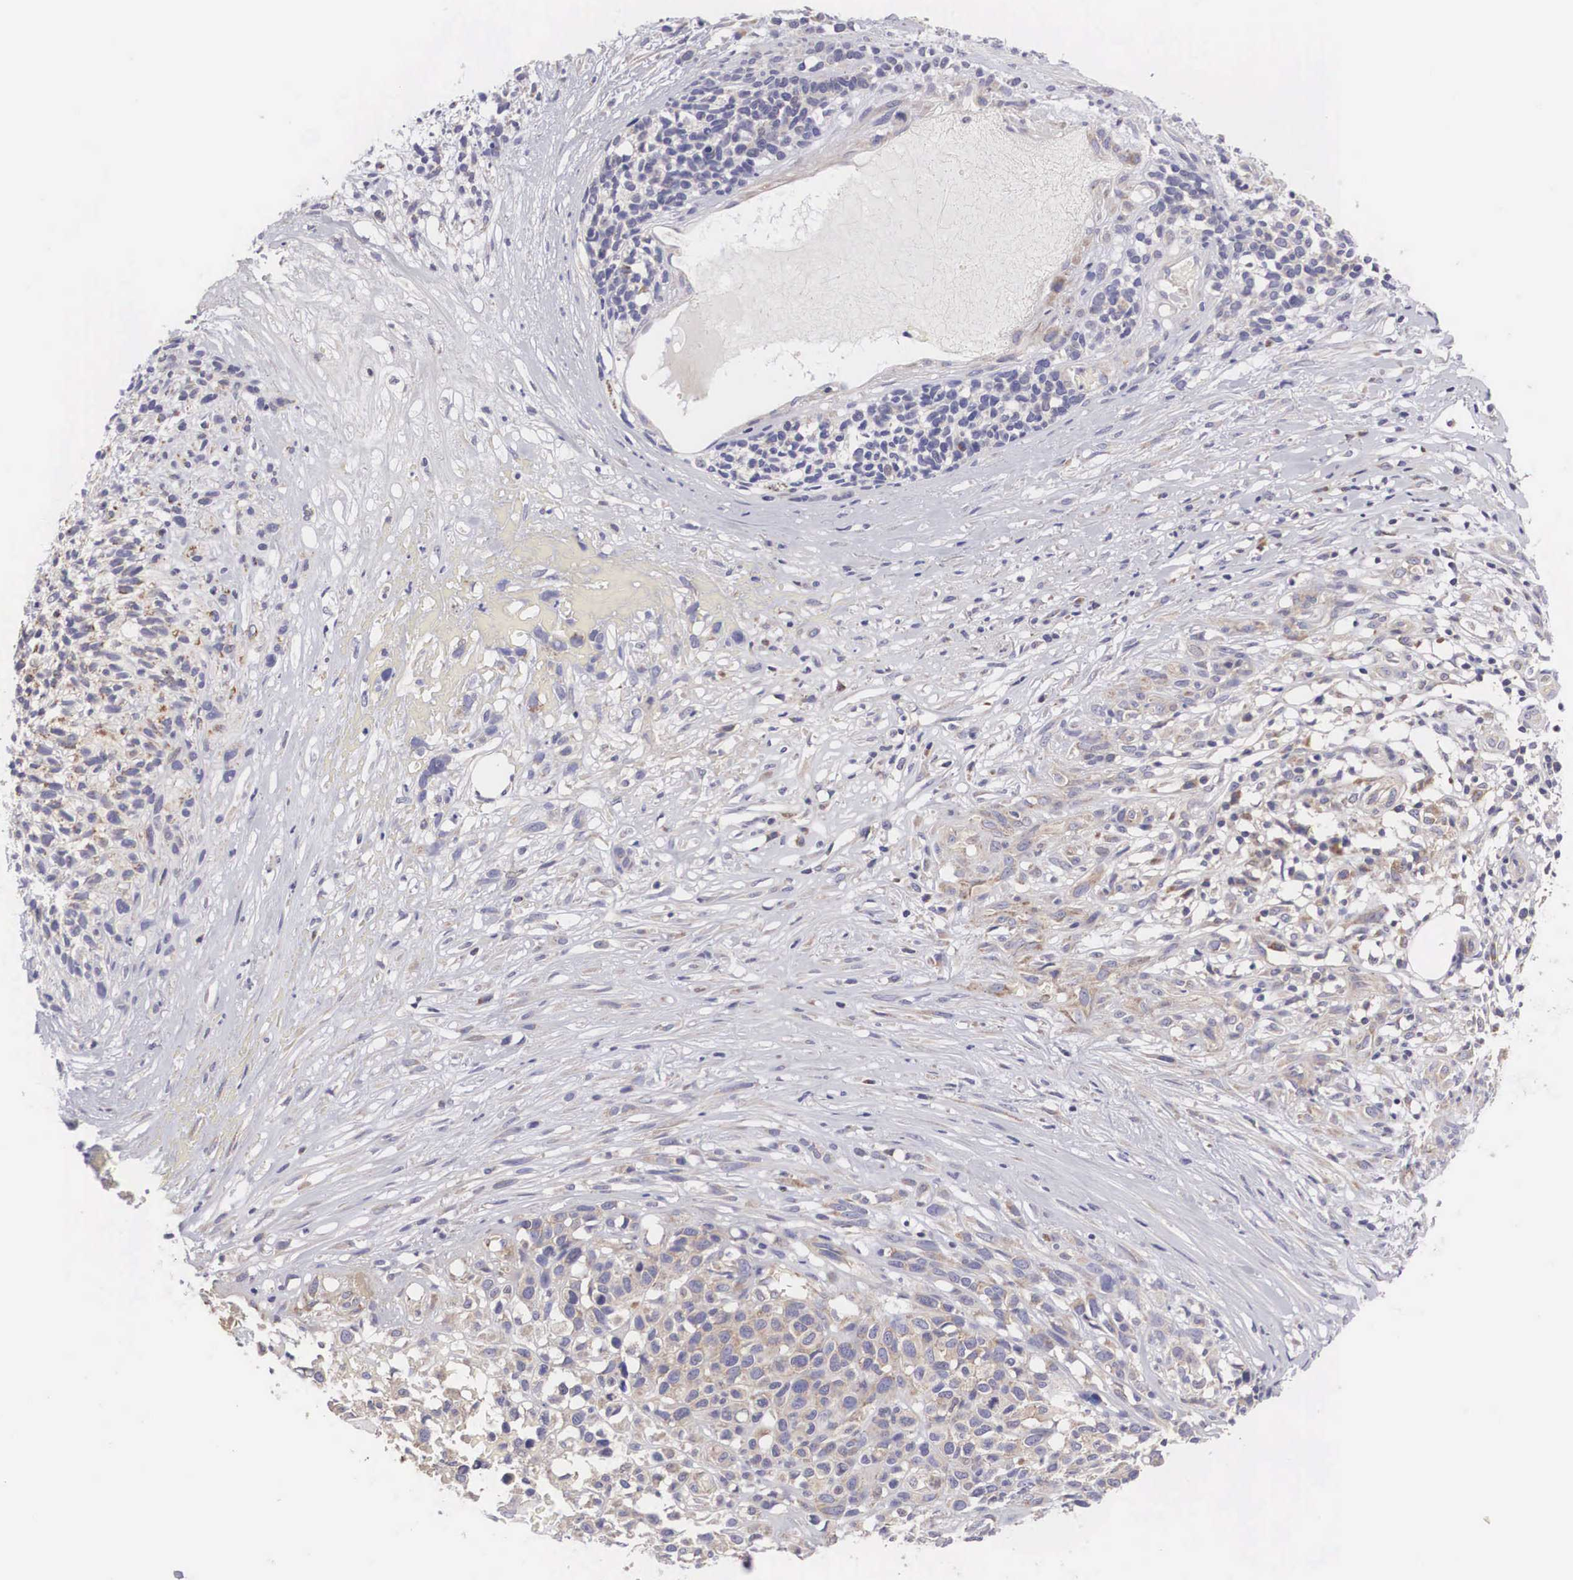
{"staining": {"intensity": "weak", "quantity": "<25%", "location": "cytoplasmic/membranous"}, "tissue": "melanoma", "cell_type": "Tumor cells", "image_type": "cancer", "snomed": [{"axis": "morphology", "description": "Malignant melanoma, NOS"}, {"axis": "topography", "description": "Skin"}], "caption": "Immunohistochemistry (IHC) micrograph of human malignant melanoma stained for a protein (brown), which shows no positivity in tumor cells.", "gene": "TXLNG", "patient": {"sex": "female", "age": 85}}